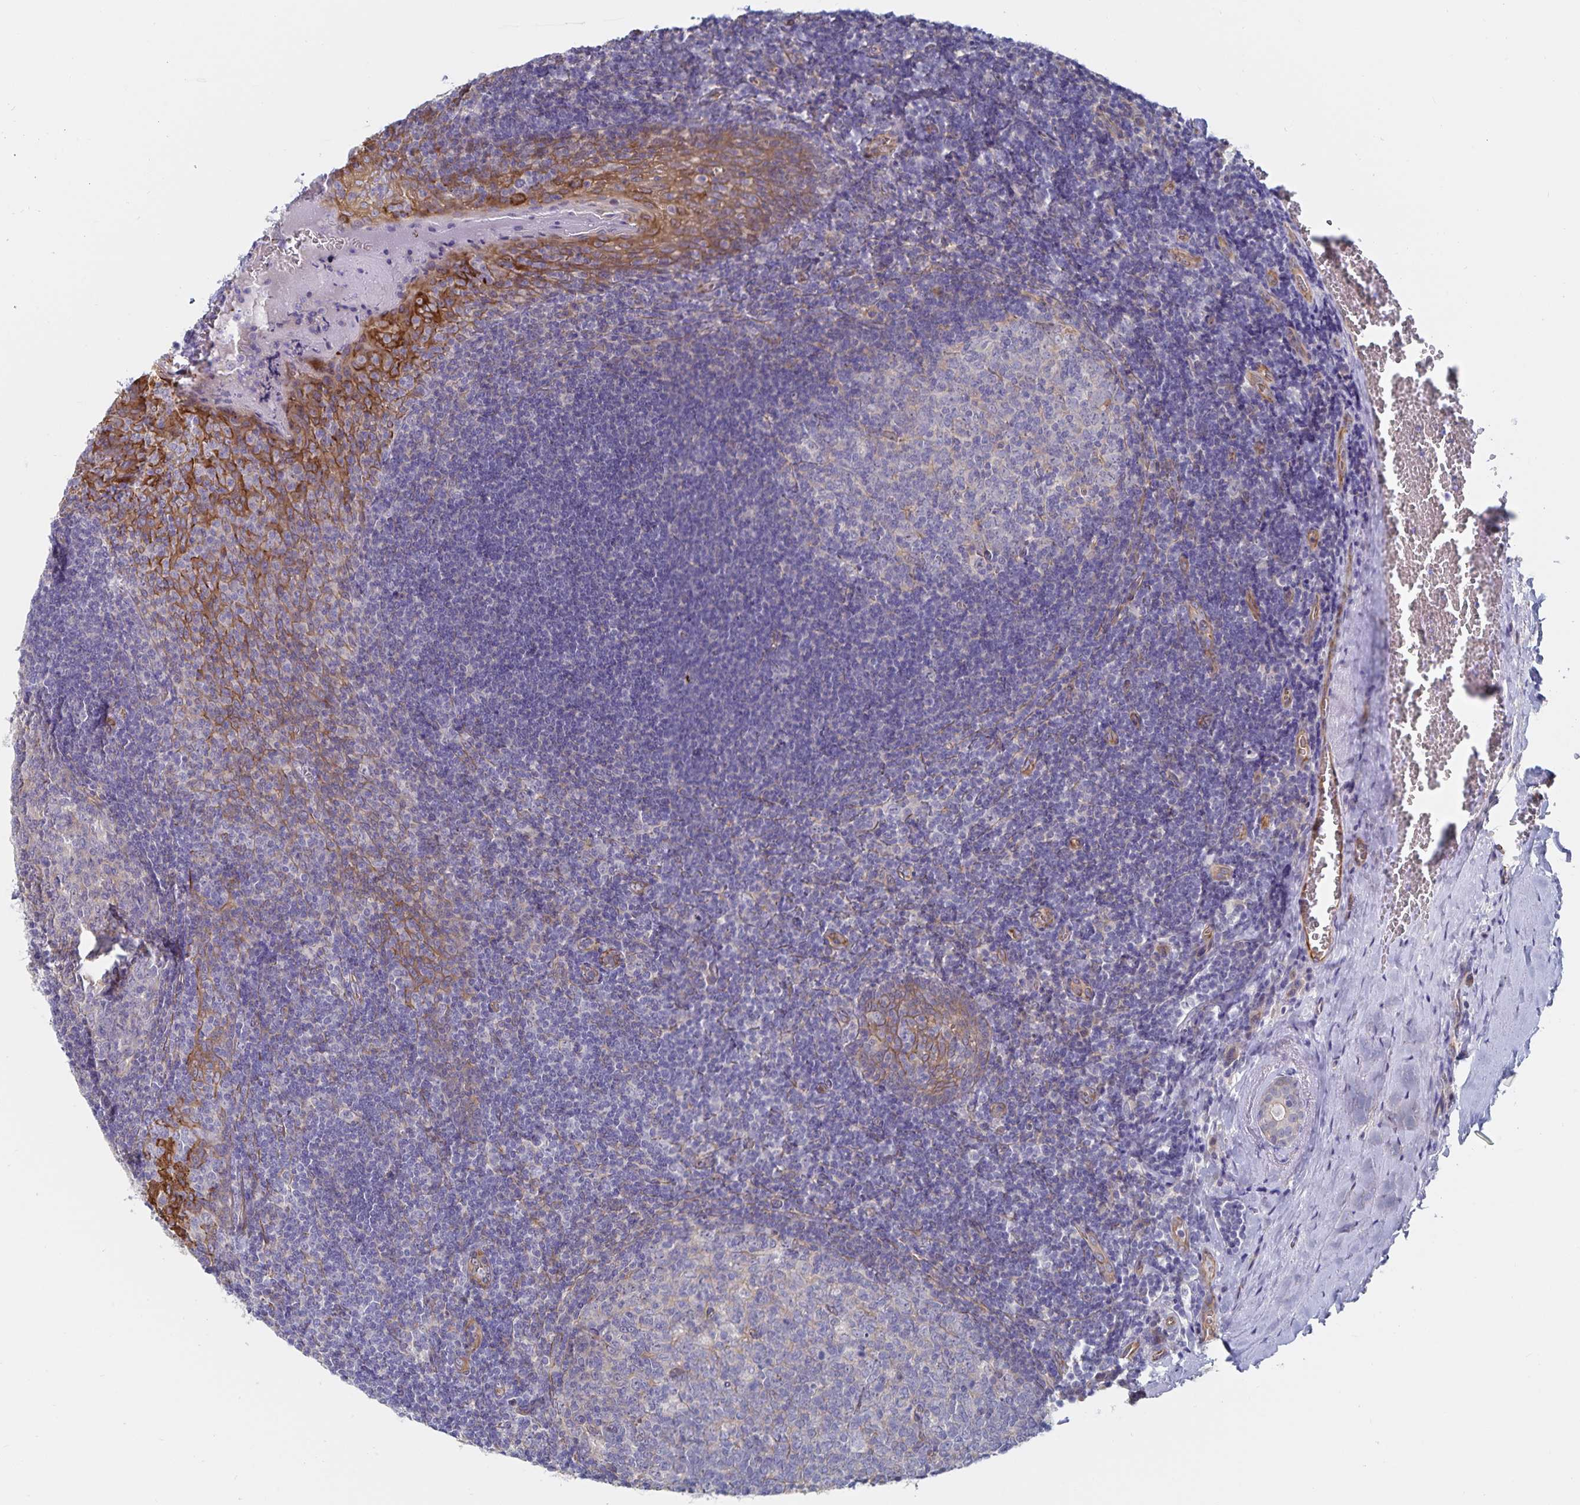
{"staining": {"intensity": "negative", "quantity": "none", "location": "none"}, "tissue": "tonsil", "cell_type": "Germinal center cells", "image_type": "normal", "snomed": [{"axis": "morphology", "description": "Normal tissue, NOS"}, {"axis": "morphology", "description": "Inflammation, NOS"}, {"axis": "topography", "description": "Tonsil"}], "caption": "DAB immunohistochemical staining of unremarkable human tonsil shows no significant positivity in germinal center cells.", "gene": "SSTR1", "patient": {"sex": "female", "age": 31}}